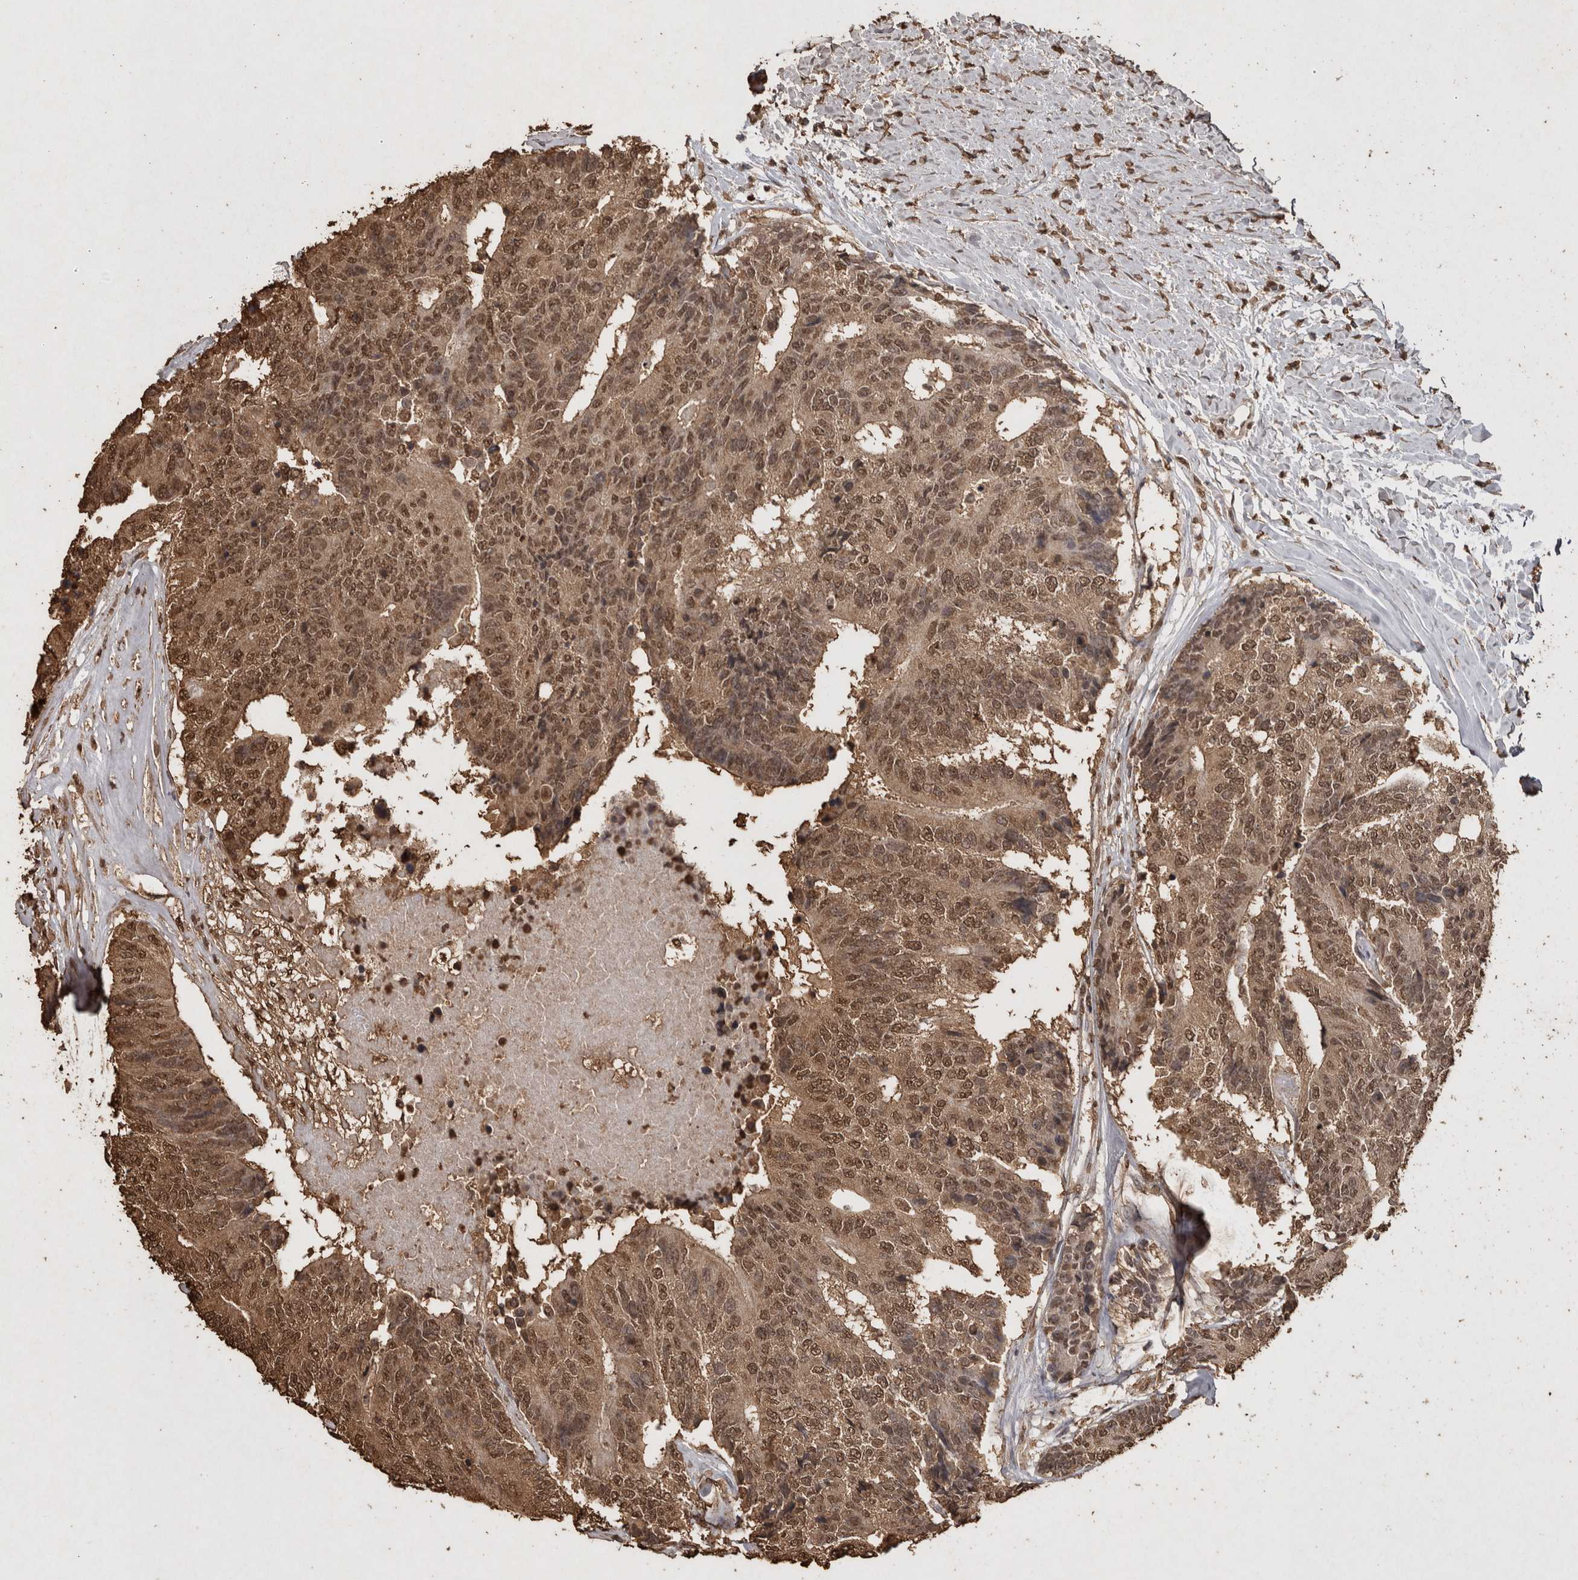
{"staining": {"intensity": "moderate", "quantity": ">75%", "location": "cytoplasmic/membranous,nuclear"}, "tissue": "colorectal cancer", "cell_type": "Tumor cells", "image_type": "cancer", "snomed": [{"axis": "morphology", "description": "Adenocarcinoma, NOS"}, {"axis": "topography", "description": "Colon"}], "caption": "Immunohistochemical staining of human colorectal adenocarcinoma displays medium levels of moderate cytoplasmic/membranous and nuclear protein positivity in approximately >75% of tumor cells. The protein of interest is shown in brown color, while the nuclei are stained blue.", "gene": "FSTL3", "patient": {"sex": "female", "age": 67}}